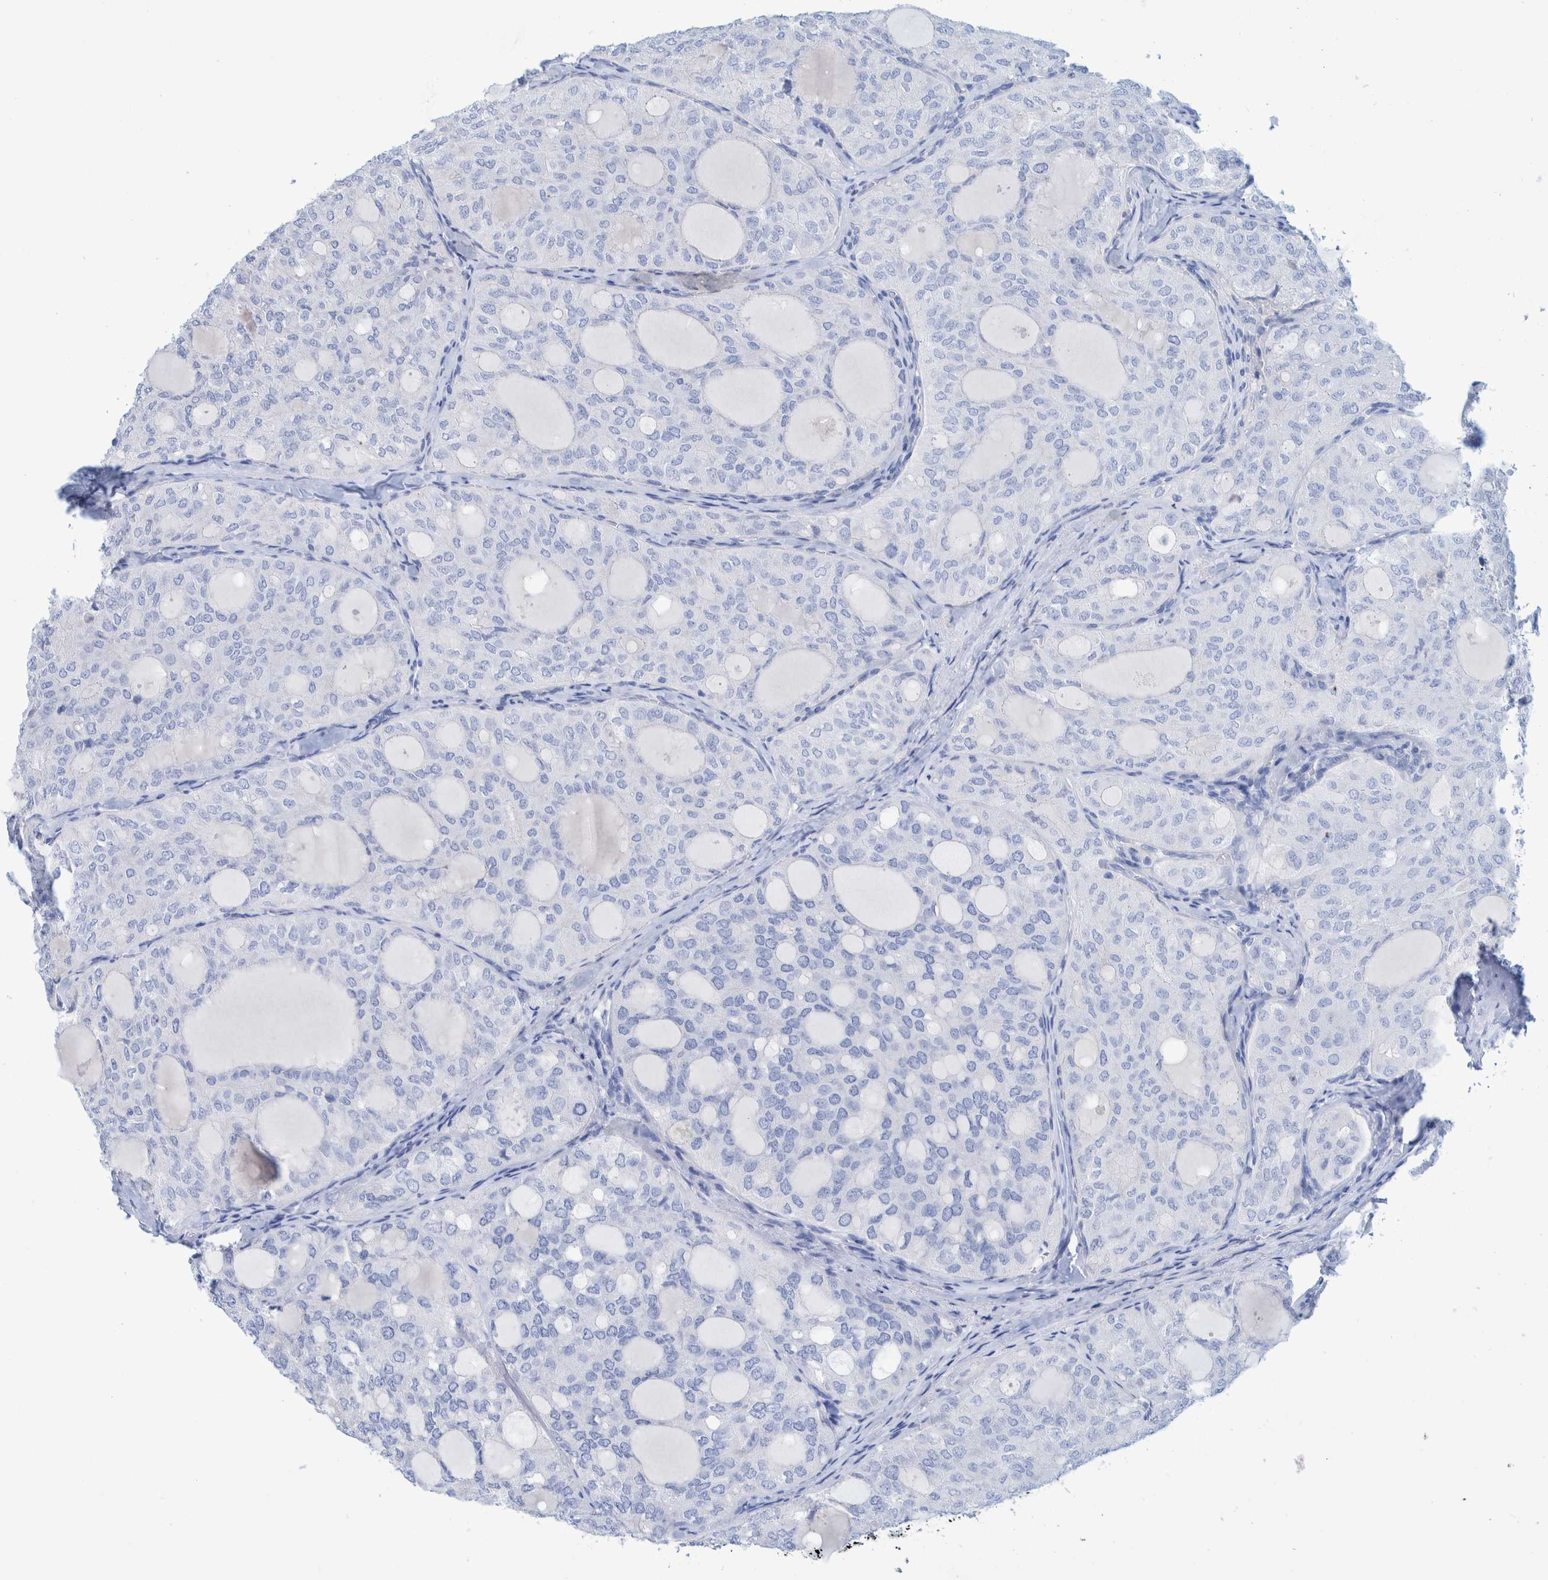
{"staining": {"intensity": "negative", "quantity": "none", "location": "none"}, "tissue": "thyroid cancer", "cell_type": "Tumor cells", "image_type": "cancer", "snomed": [{"axis": "morphology", "description": "Follicular adenoma carcinoma, NOS"}, {"axis": "topography", "description": "Thyroid gland"}], "caption": "Tumor cells are negative for protein expression in human thyroid cancer.", "gene": "PERP", "patient": {"sex": "male", "age": 75}}